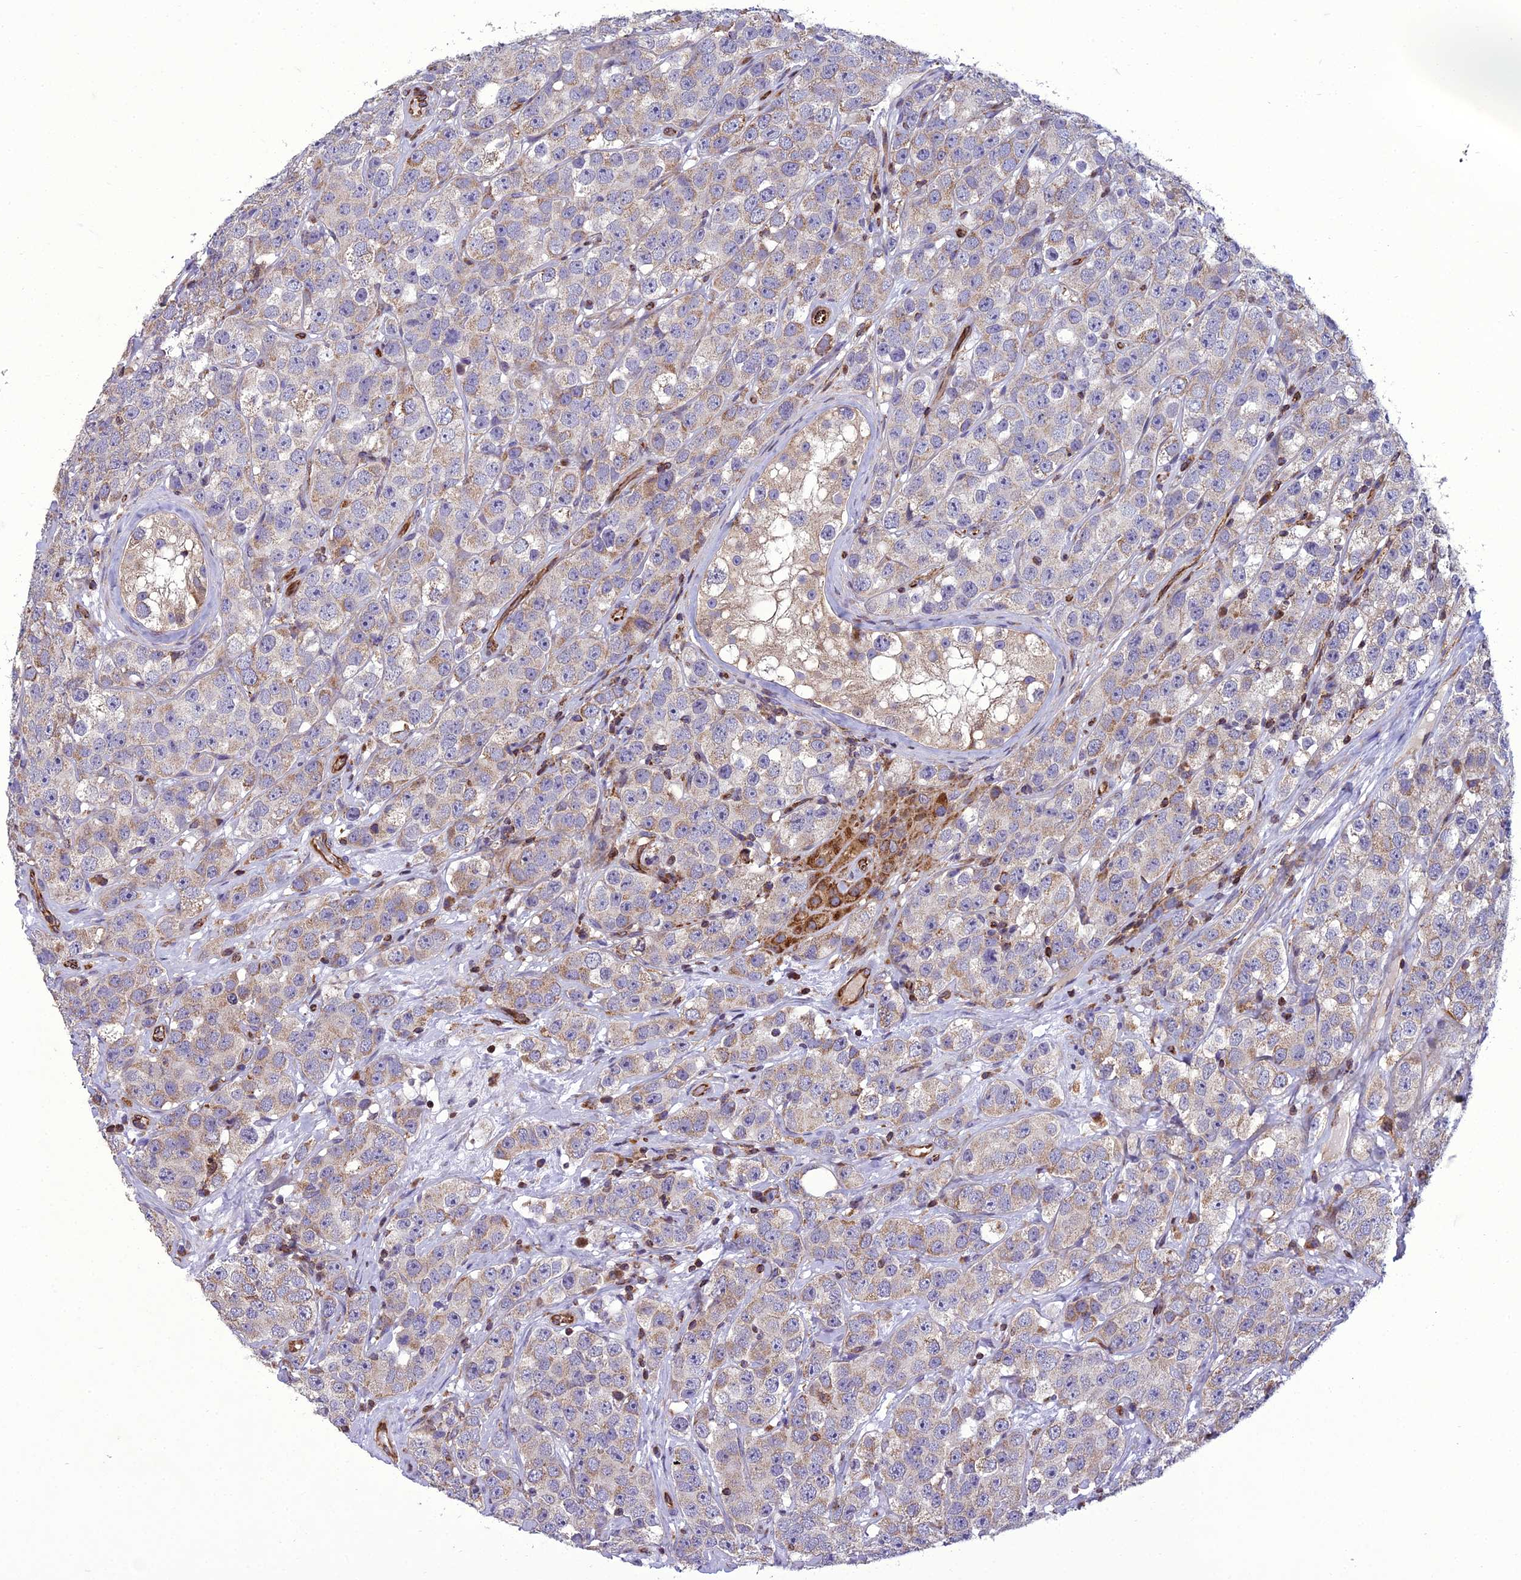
{"staining": {"intensity": "weak", "quantity": "25%-75%", "location": "cytoplasmic/membranous"}, "tissue": "testis cancer", "cell_type": "Tumor cells", "image_type": "cancer", "snomed": [{"axis": "morphology", "description": "Seminoma, NOS"}, {"axis": "topography", "description": "Testis"}], "caption": "About 25%-75% of tumor cells in seminoma (testis) demonstrate weak cytoplasmic/membranous protein expression as visualized by brown immunohistochemical staining.", "gene": "GIMAP1", "patient": {"sex": "male", "age": 28}}